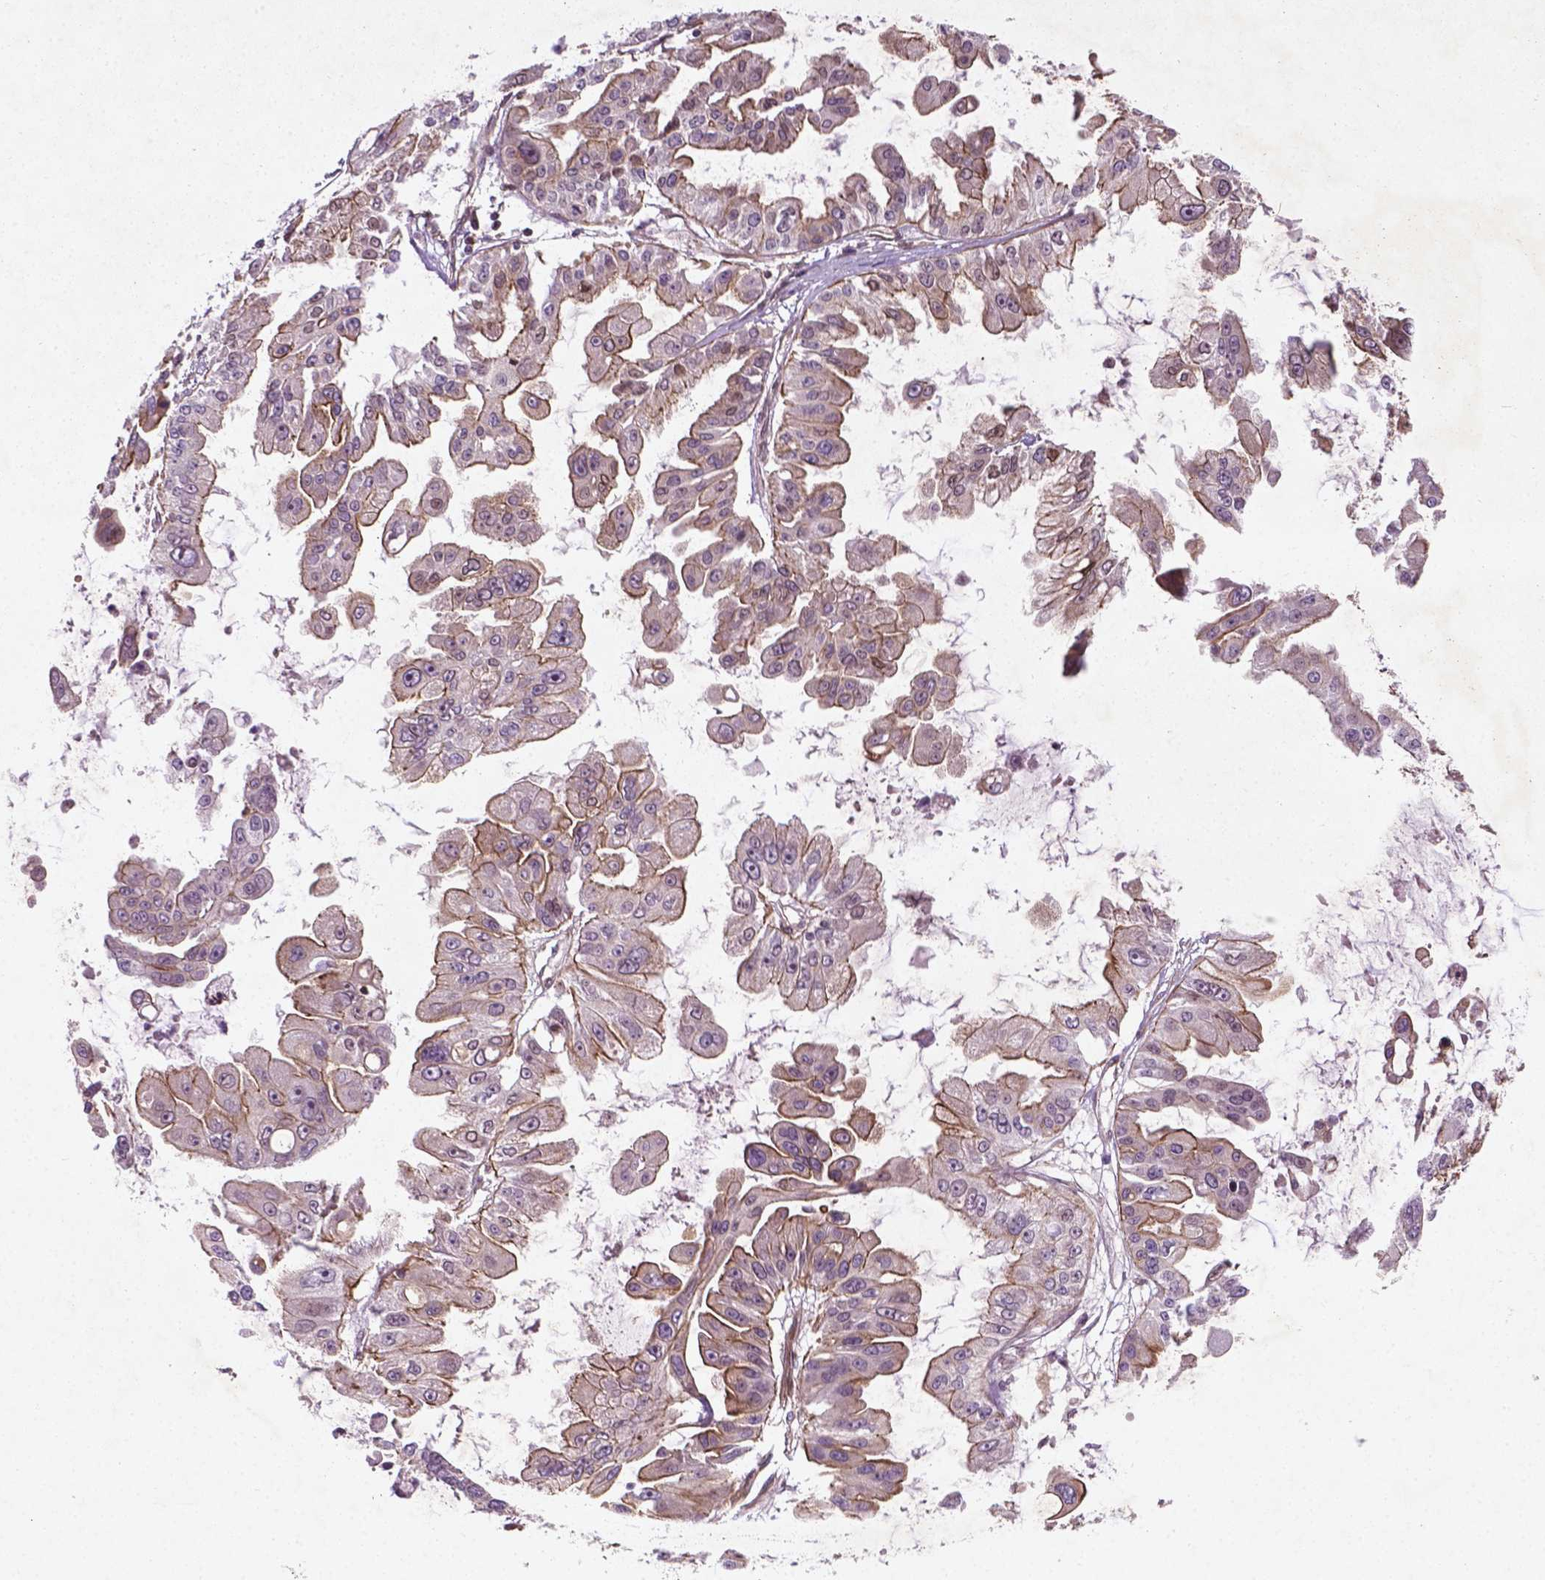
{"staining": {"intensity": "moderate", "quantity": "25%-75%", "location": "cytoplasmic/membranous"}, "tissue": "ovarian cancer", "cell_type": "Tumor cells", "image_type": "cancer", "snomed": [{"axis": "morphology", "description": "Cystadenocarcinoma, serous, NOS"}, {"axis": "topography", "description": "Ovary"}], "caption": "Immunohistochemistry histopathology image of human serous cystadenocarcinoma (ovarian) stained for a protein (brown), which displays medium levels of moderate cytoplasmic/membranous positivity in about 25%-75% of tumor cells.", "gene": "TCHP", "patient": {"sex": "female", "age": 56}}